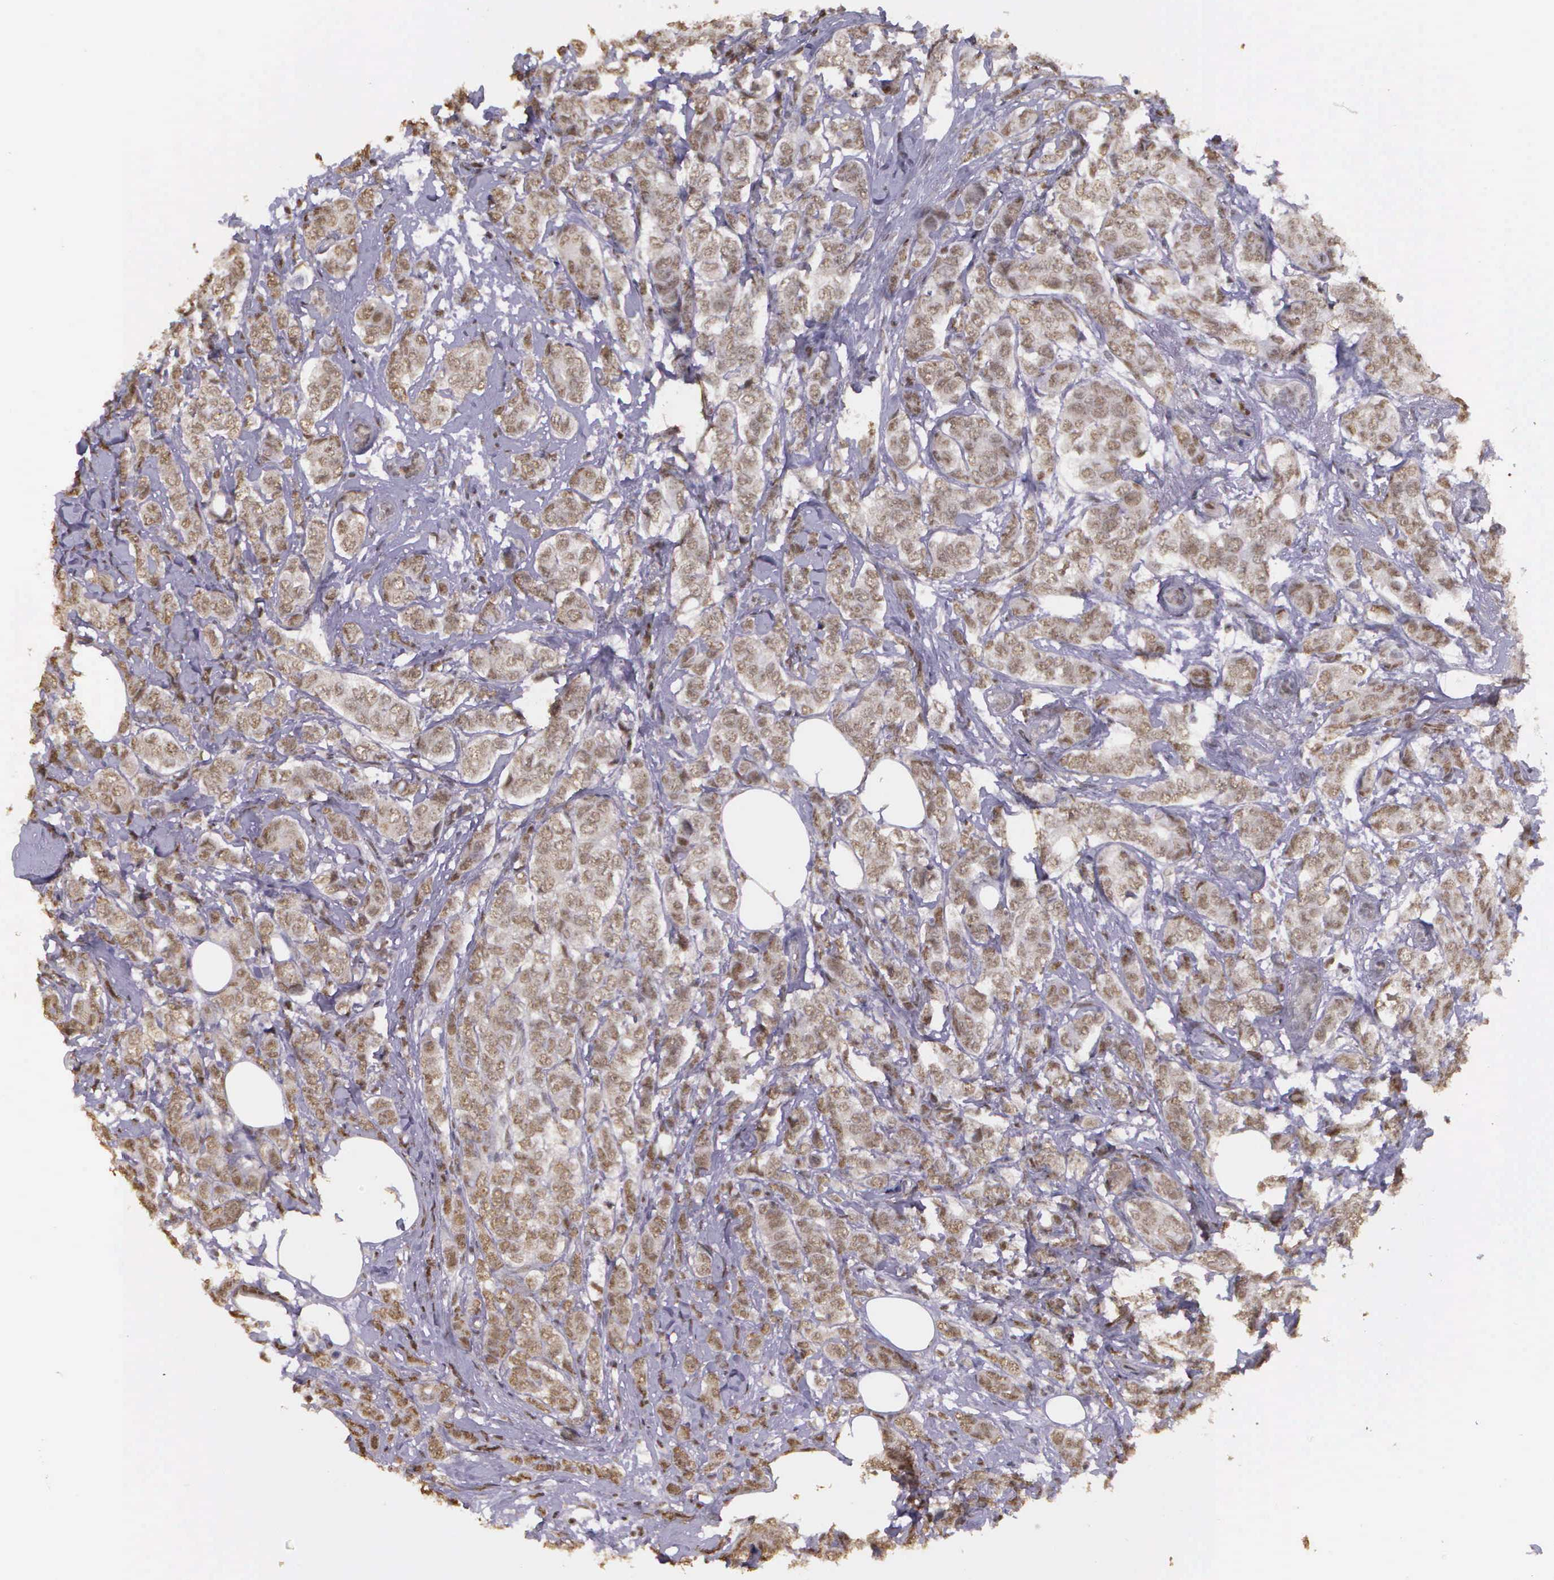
{"staining": {"intensity": "weak", "quantity": ">75%", "location": "nuclear"}, "tissue": "breast cancer", "cell_type": "Tumor cells", "image_type": "cancer", "snomed": [{"axis": "morphology", "description": "Lobular carcinoma"}, {"axis": "topography", "description": "Breast"}], "caption": "This is an image of IHC staining of breast cancer, which shows weak positivity in the nuclear of tumor cells.", "gene": "ARMCX5", "patient": {"sex": "female", "age": 60}}